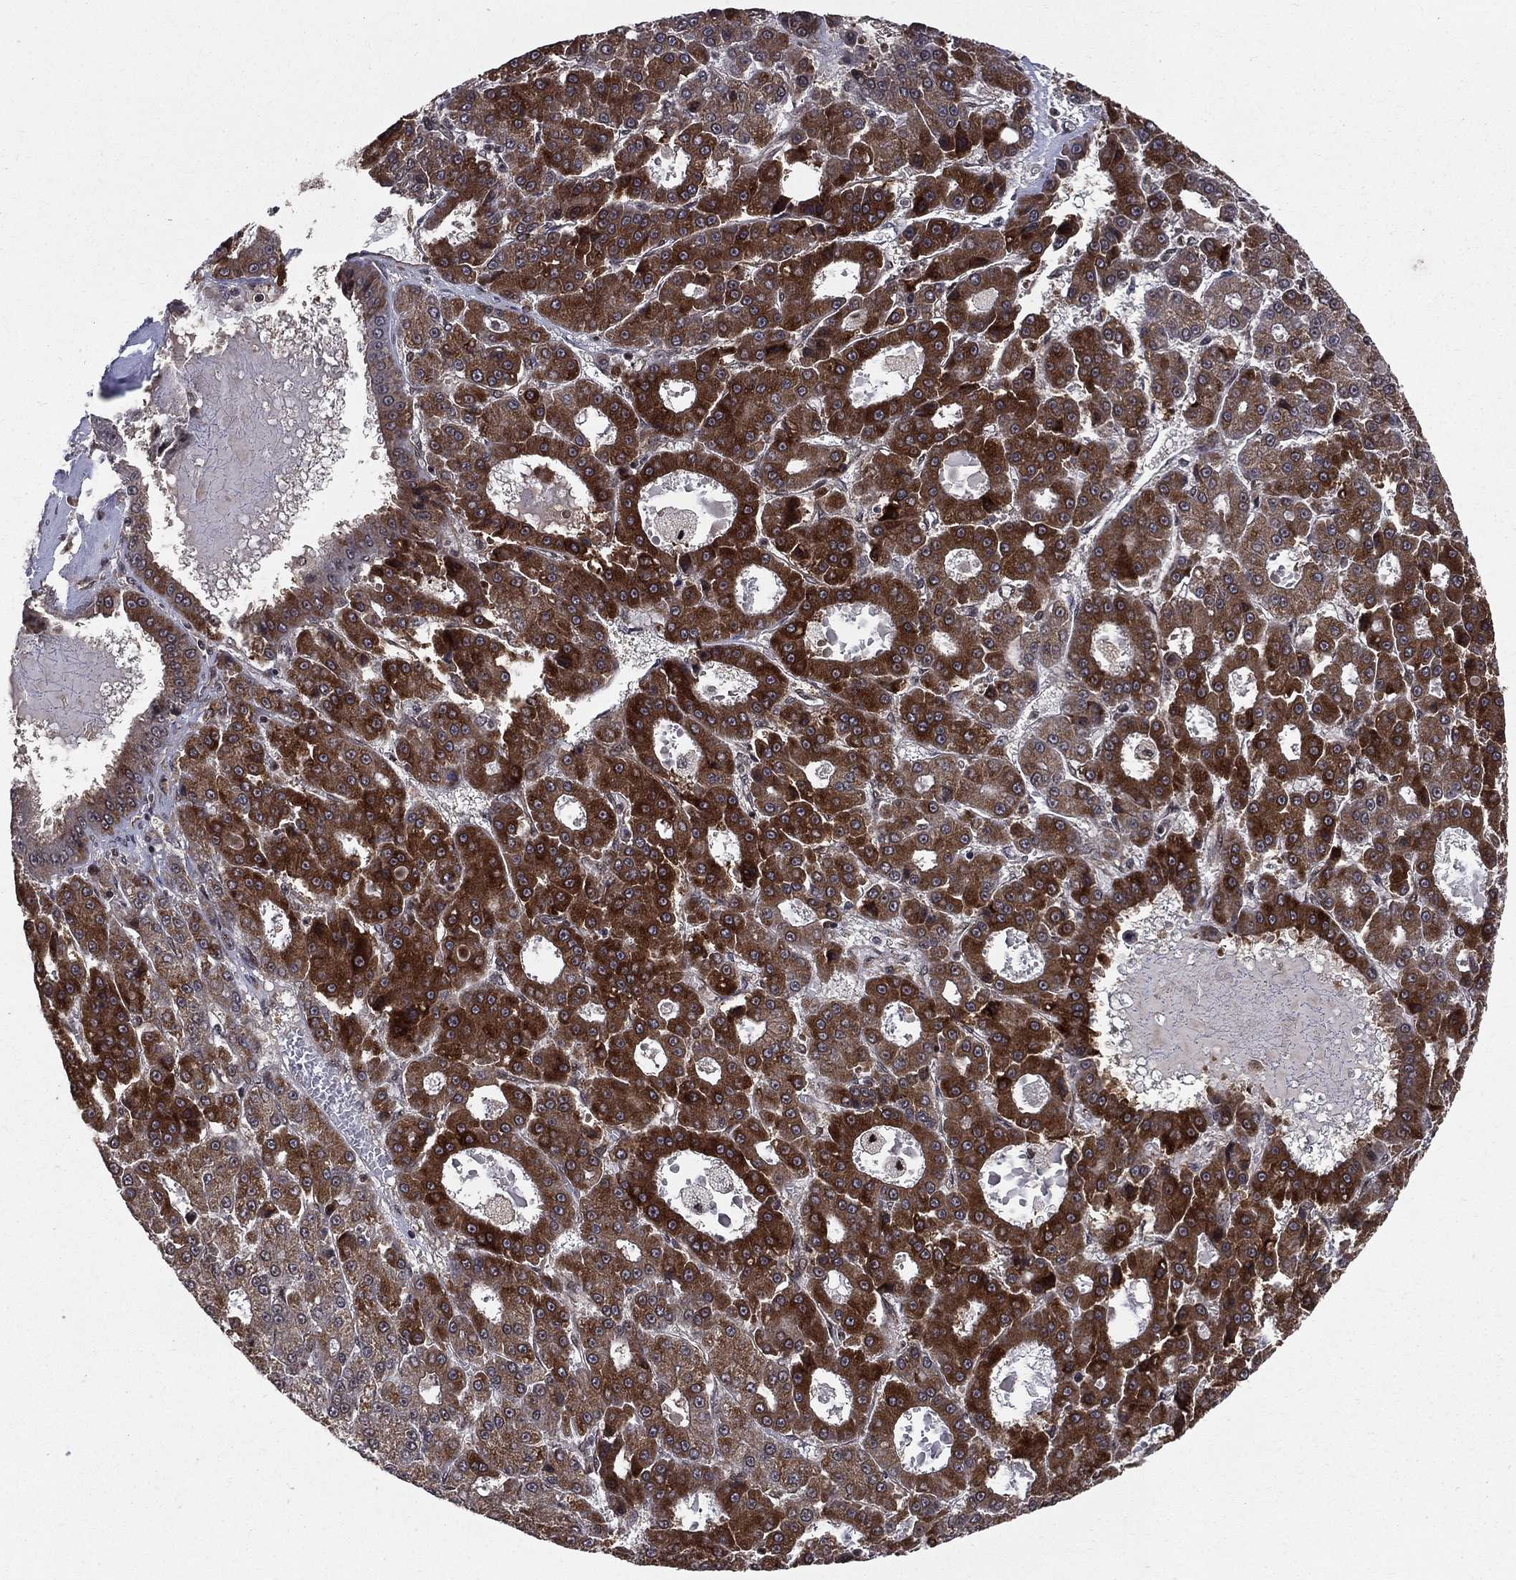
{"staining": {"intensity": "strong", "quantity": ">75%", "location": "cytoplasmic/membranous"}, "tissue": "liver cancer", "cell_type": "Tumor cells", "image_type": "cancer", "snomed": [{"axis": "morphology", "description": "Carcinoma, Hepatocellular, NOS"}, {"axis": "topography", "description": "Liver"}], "caption": "IHC micrograph of neoplastic tissue: human liver cancer stained using IHC demonstrates high levels of strong protein expression localized specifically in the cytoplasmic/membranous of tumor cells, appearing as a cytoplasmic/membranous brown color.", "gene": "SMC3", "patient": {"sex": "male", "age": 70}}